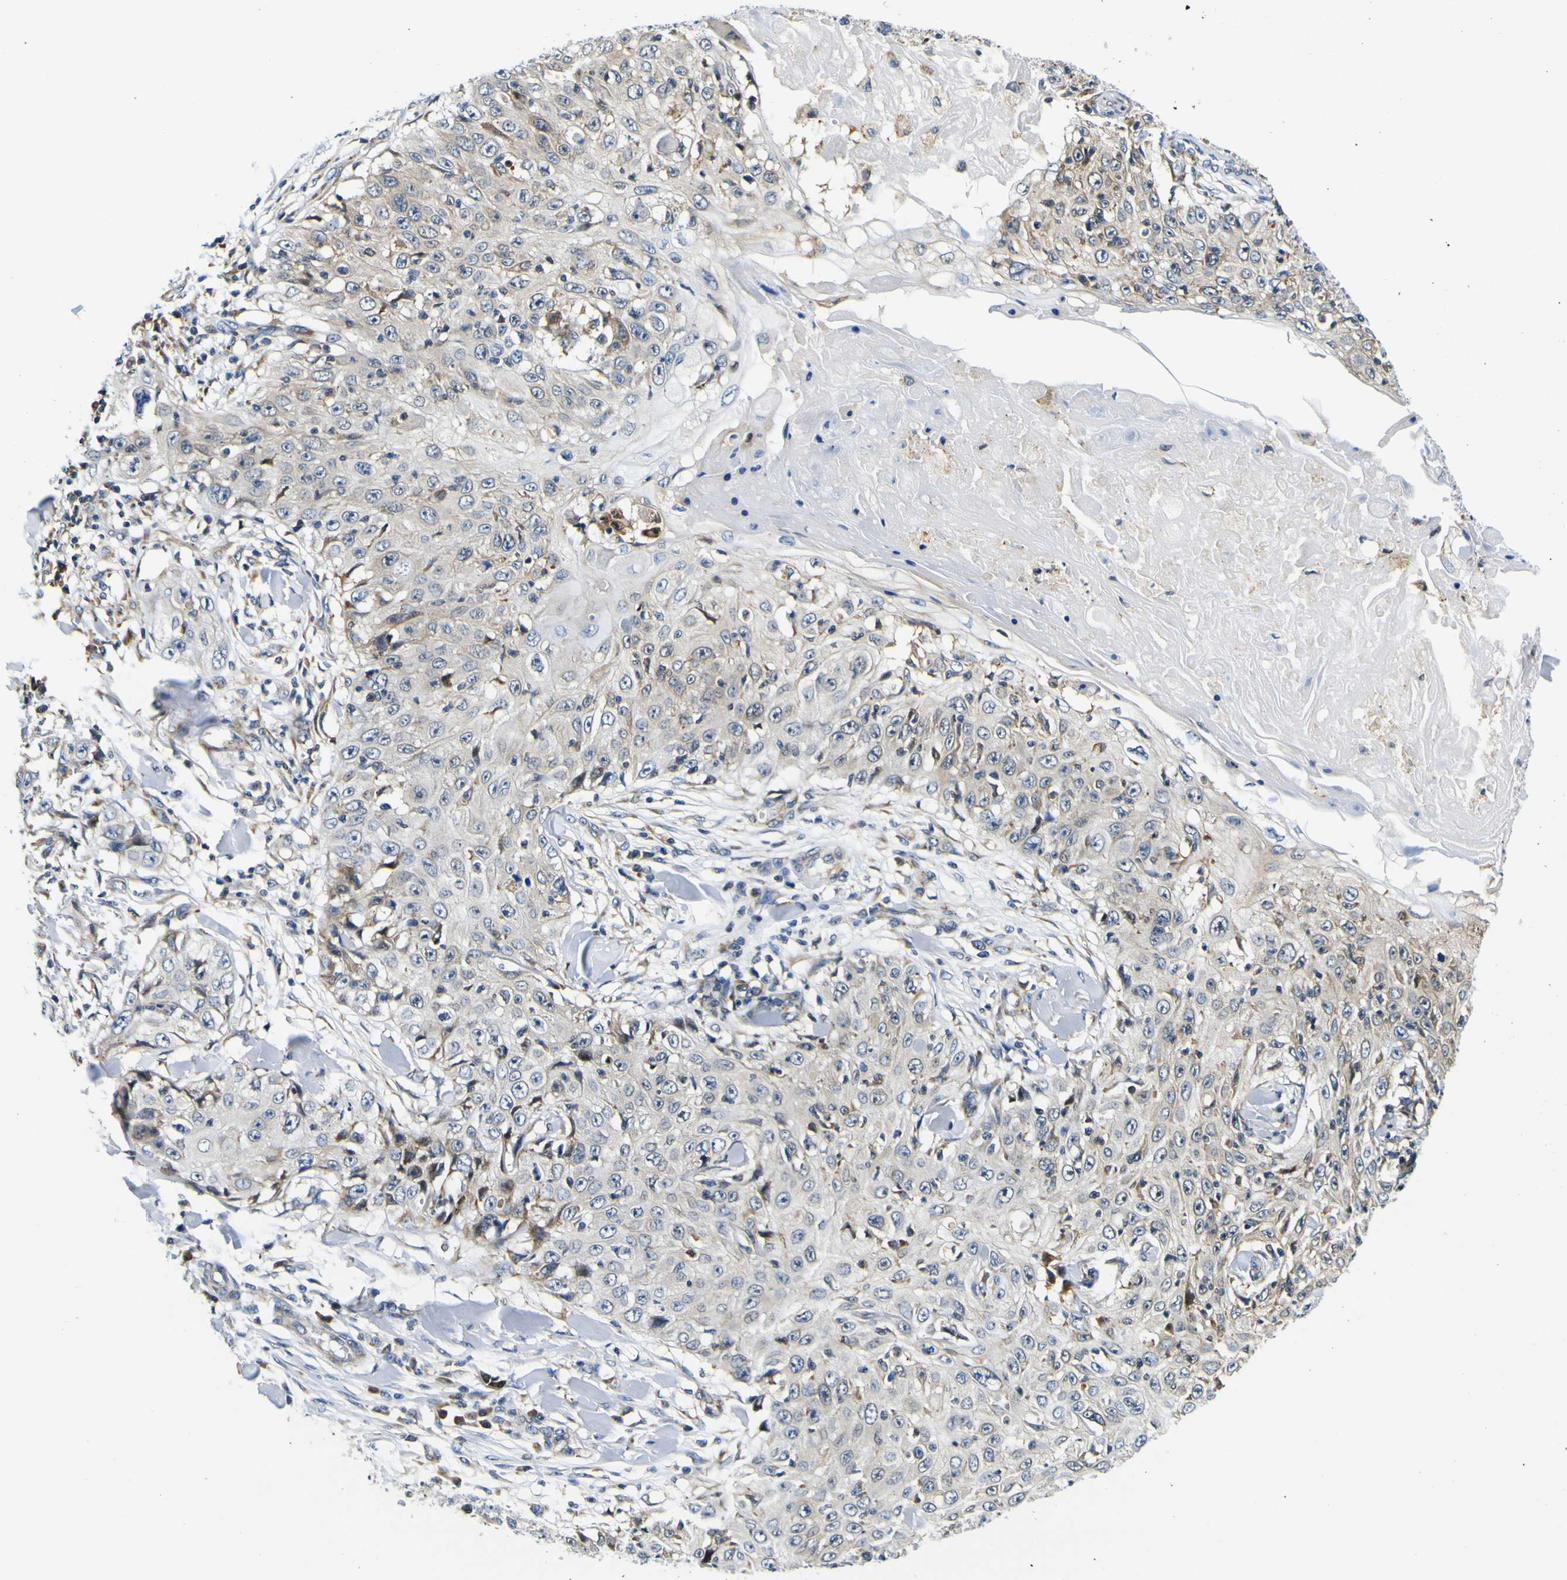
{"staining": {"intensity": "weak", "quantity": "<25%", "location": "cytoplasmic/membranous"}, "tissue": "skin cancer", "cell_type": "Tumor cells", "image_type": "cancer", "snomed": [{"axis": "morphology", "description": "Squamous cell carcinoma, NOS"}, {"axis": "topography", "description": "Skin"}], "caption": "A photomicrograph of human skin squamous cell carcinoma is negative for staining in tumor cells.", "gene": "NLRP3", "patient": {"sex": "male", "age": 86}}